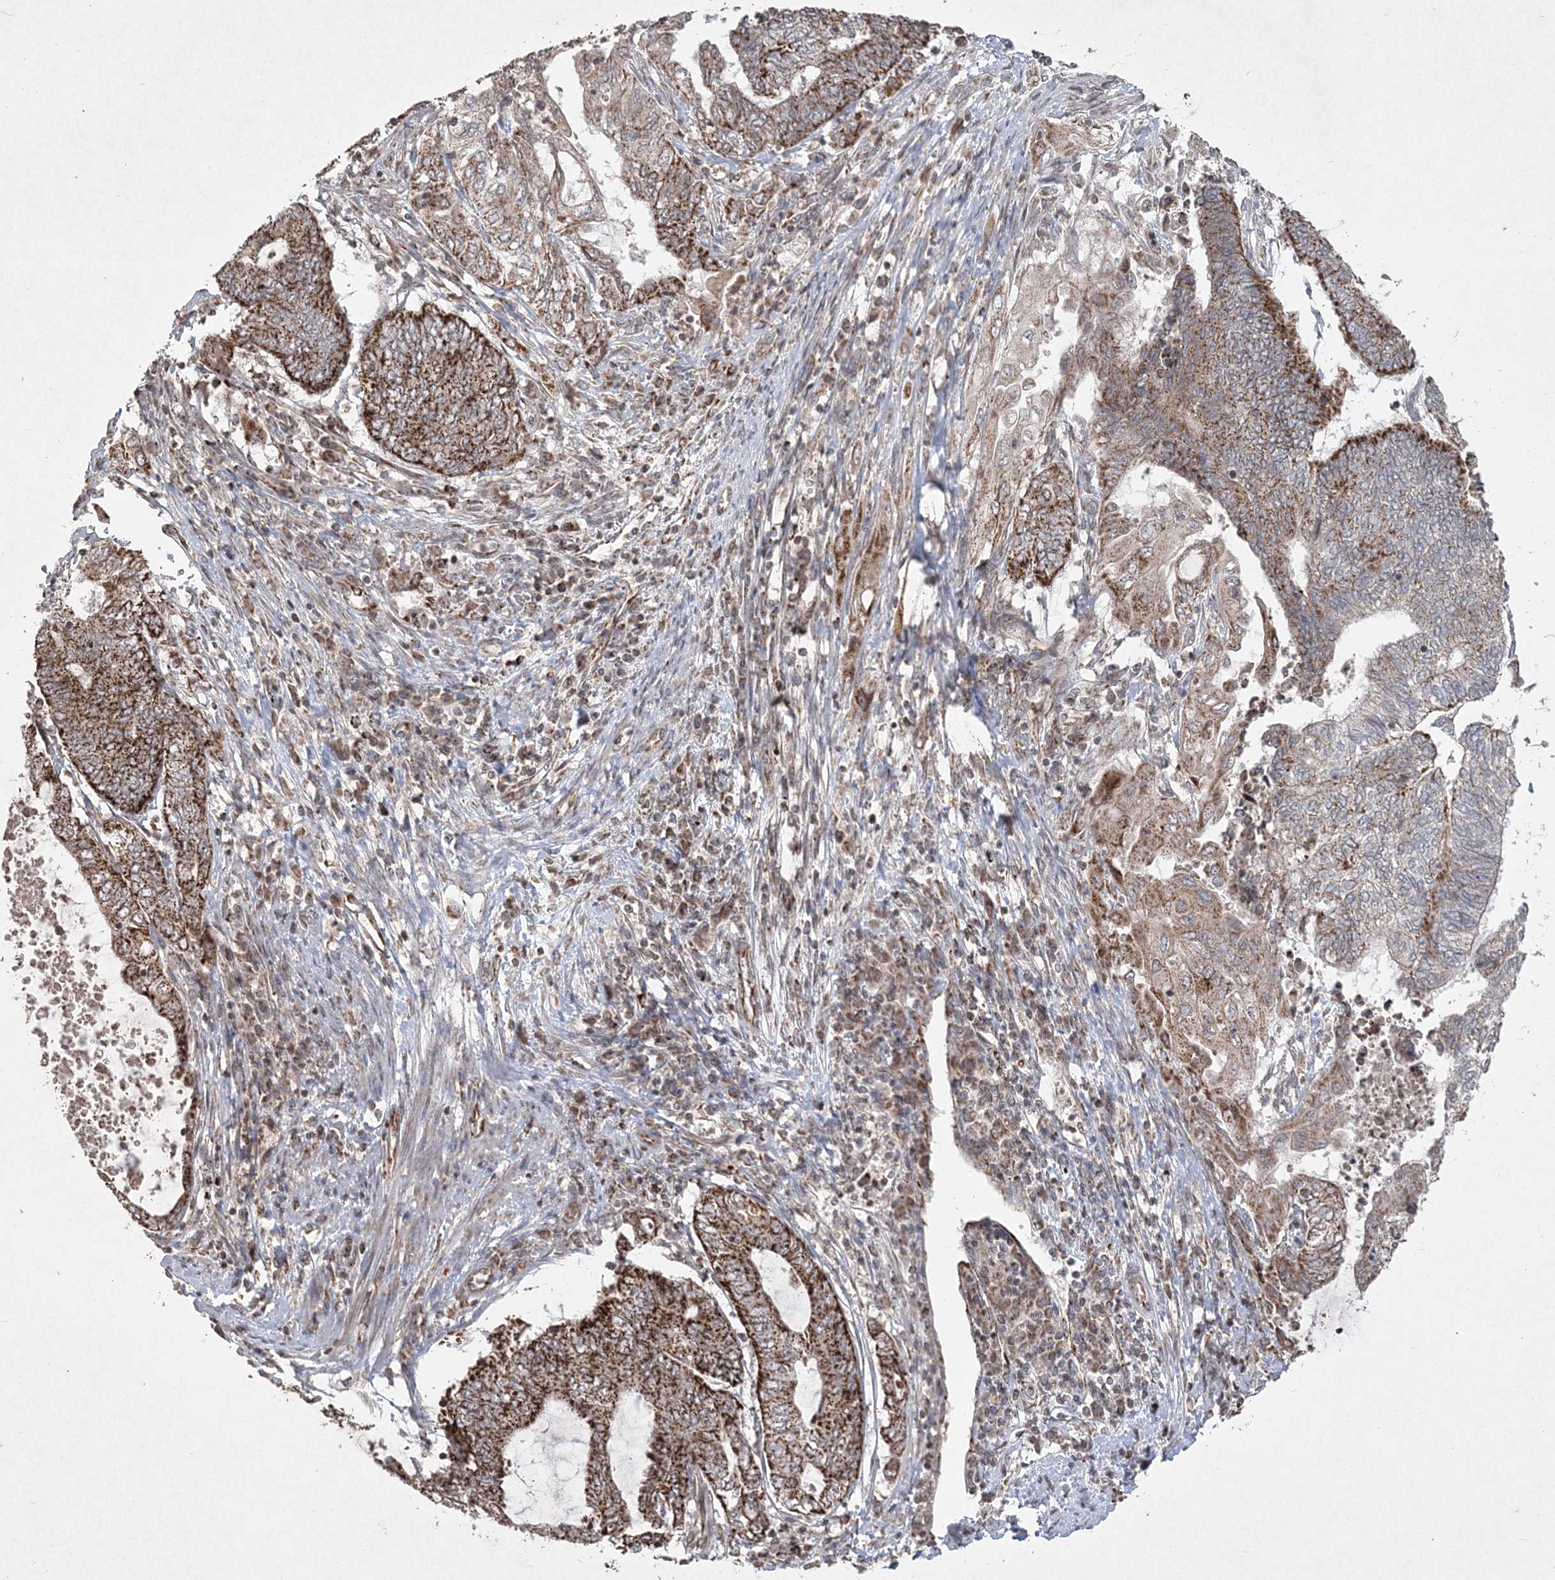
{"staining": {"intensity": "strong", "quantity": "25%-75%", "location": "cytoplasmic/membranous"}, "tissue": "endometrial cancer", "cell_type": "Tumor cells", "image_type": "cancer", "snomed": [{"axis": "morphology", "description": "Adenocarcinoma, NOS"}, {"axis": "topography", "description": "Uterus"}, {"axis": "topography", "description": "Endometrium"}], "caption": "Immunohistochemistry (IHC) of endometrial adenocarcinoma shows high levels of strong cytoplasmic/membranous staining in approximately 25%-75% of tumor cells. The protein of interest is shown in brown color, while the nuclei are stained blue.", "gene": "LRPPRC", "patient": {"sex": "female", "age": 70}}